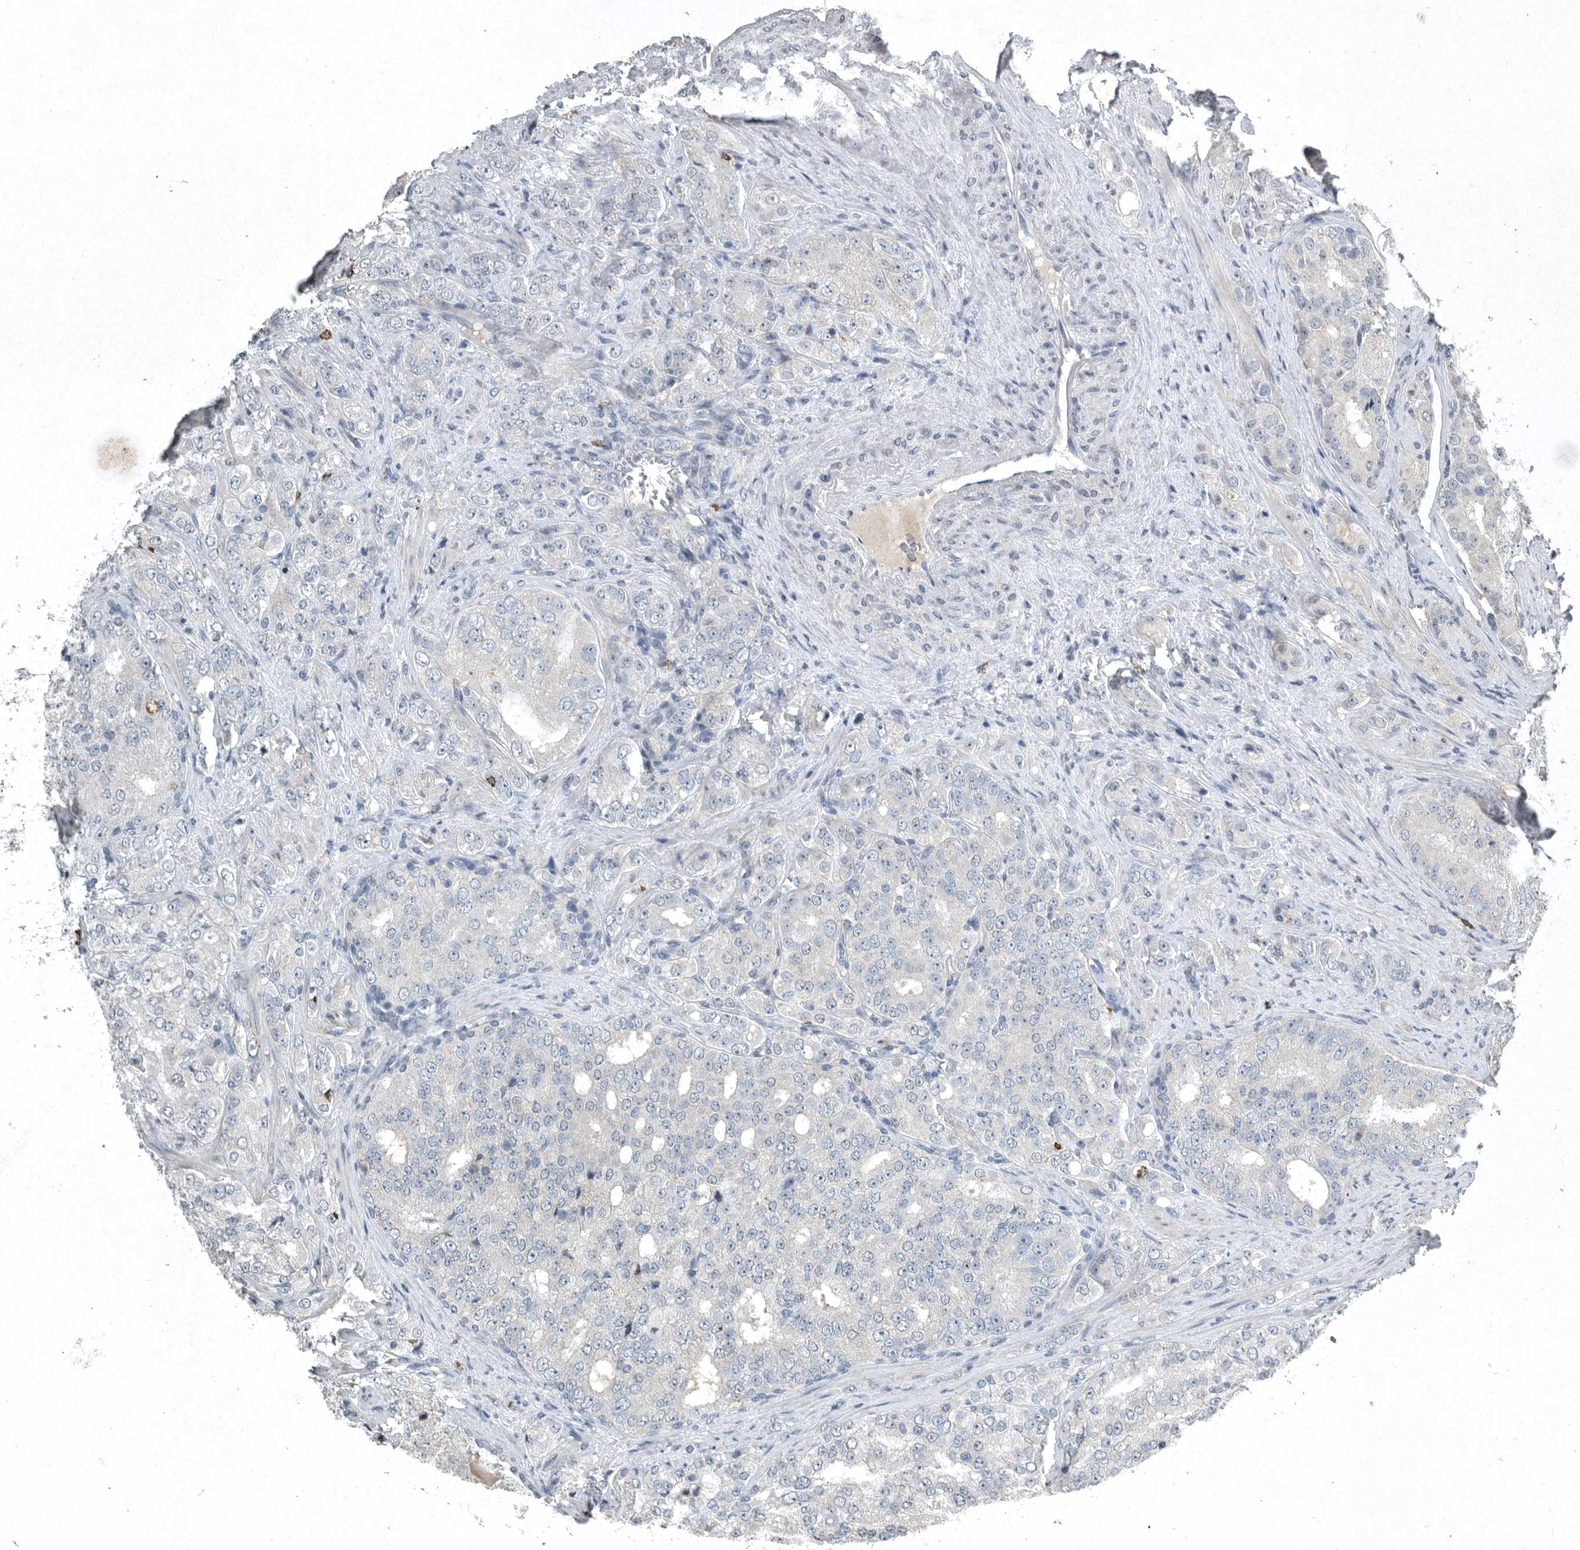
{"staining": {"intensity": "negative", "quantity": "none", "location": "none"}, "tissue": "prostate cancer", "cell_type": "Tumor cells", "image_type": "cancer", "snomed": [{"axis": "morphology", "description": "Adenocarcinoma, High grade"}, {"axis": "topography", "description": "Prostate"}], "caption": "Tumor cells show no significant protein positivity in prostate high-grade adenocarcinoma.", "gene": "IL20", "patient": {"sex": "male", "age": 58}}